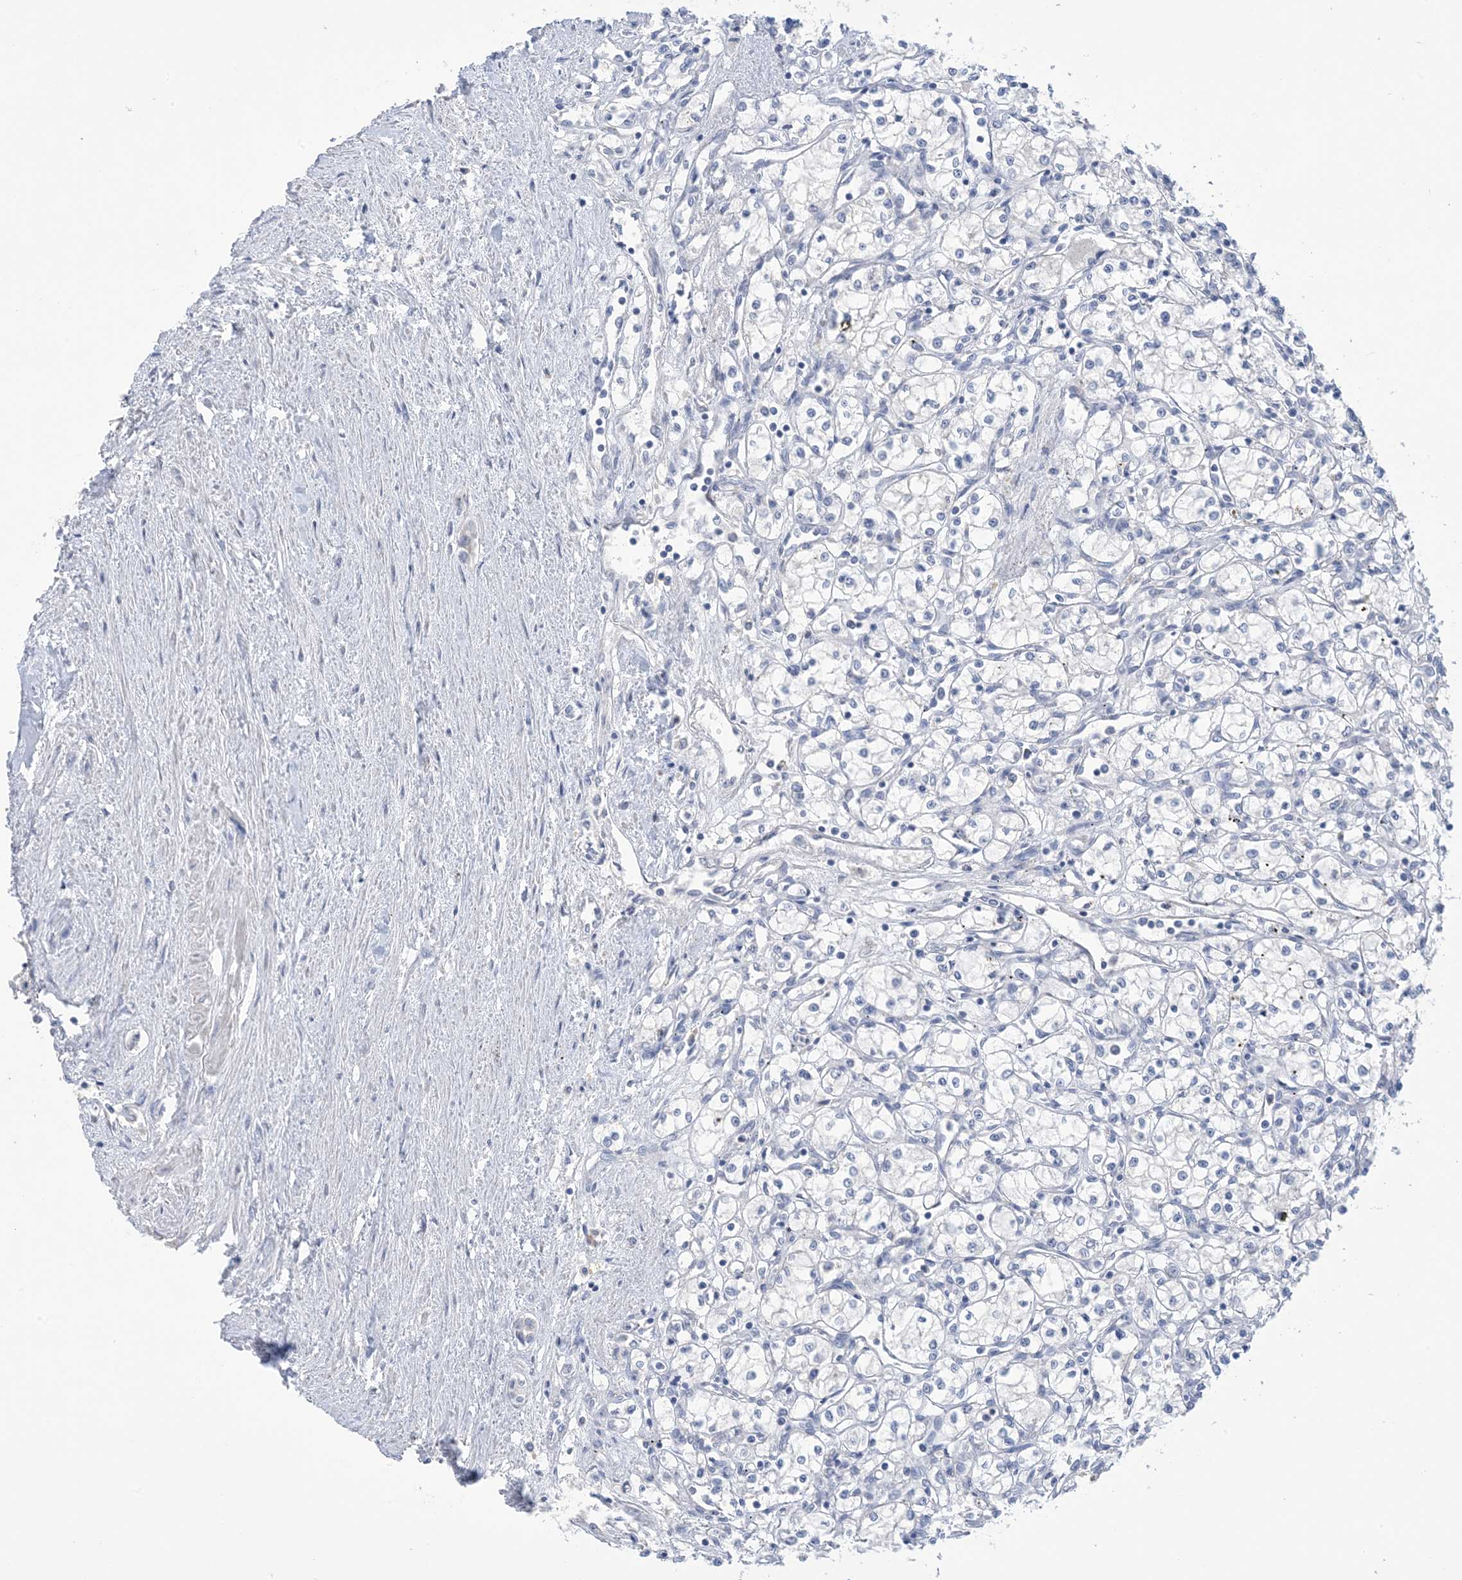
{"staining": {"intensity": "negative", "quantity": "none", "location": "none"}, "tissue": "renal cancer", "cell_type": "Tumor cells", "image_type": "cancer", "snomed": [{"axis": "morphology", "description": "Adenocarcinoma, NOS"}, {"axis": "topography", "description": "Kidney"}], "caption": "The micrograph shows no staining of tumor cells in adenocarcinoma (renal).", "gene": "DSC3", "patient": {"sex": "male", "age": 59}}